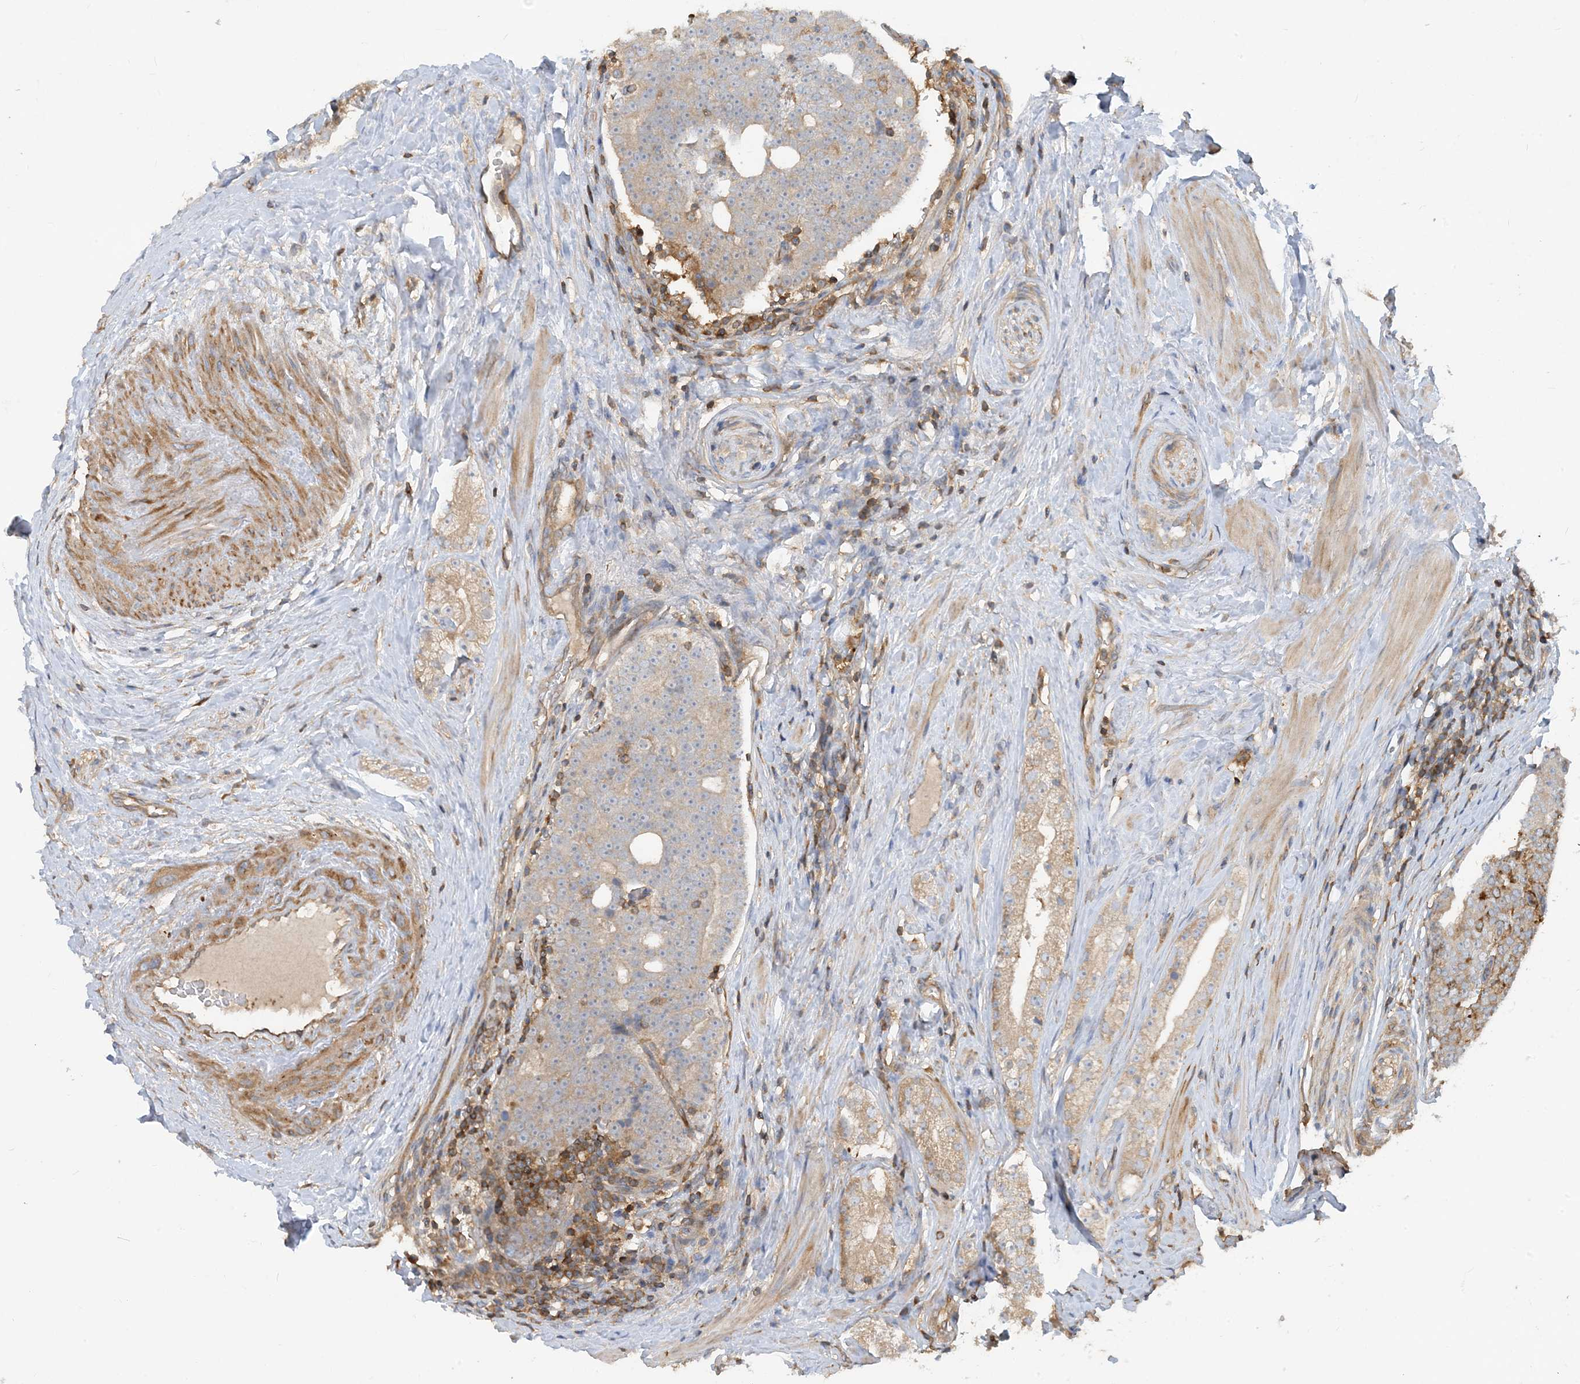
{"staining": {"intensity": "weak", "quantity": ">75%", "location": "cytoplasmic/membranous"}, "tissue": "prostate cancer", "cell_type": "Tumor cells", "image_type": "cancer", "snomed": [{"axis": "morphology", "description": "Adenocarcinoma, High grade"}, {"axis": "topography", "description": "Prostate"}], "caption": "DAB (3,3'-diaminobenzidine) immunohistochemical staining of human prostate cancer (high-grade adenocarcinoma) exhibits weak cytoplasmic/membranous protein expression in about >75% of tumor cells. Ihc stains the protein of interest in brown and the nuclei are stained blue.", "gene": "SFMBT2", "patient": {"sex": "male", "age": 56}}